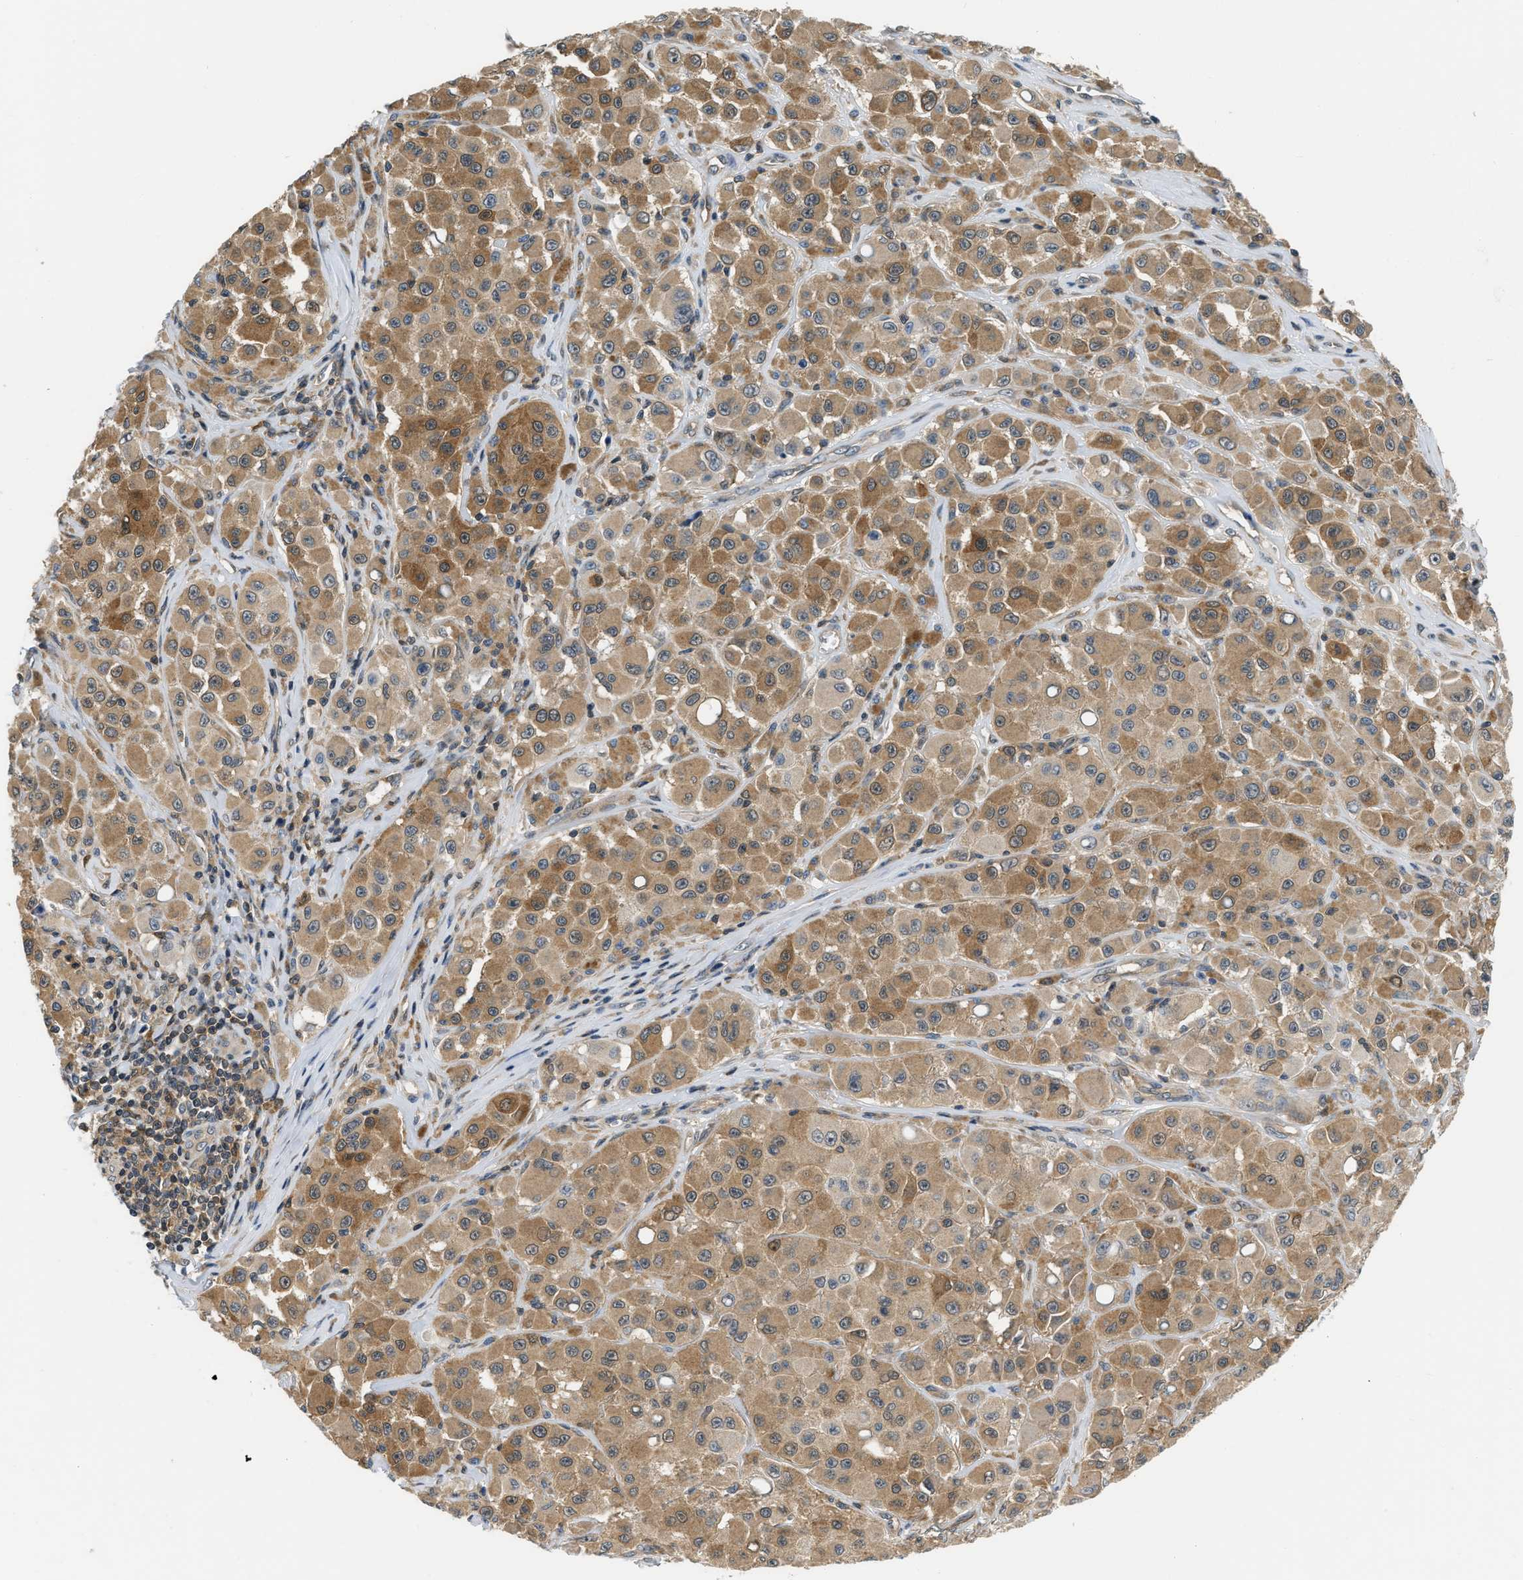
{"staining": {"intensity": "moderate", "quantity": ">75%", "location": "cytoplasmic/membranous"}, "tissue": "melanoma", "cell_type": "Tumor cells", "image_type": "cancer", "snomed": [{"axis": "morphology", "description": "Malignant melanoma, NOS"}, {"axis": "topography", "description": "Skin"}], "caption": "A brown stain highlights moderate cytoplasmic/membranous expression of a protein in human melanoma tumor cells.", "gene": "EIF4EBP2", "patient": {"sex": "male", "age": 84}}